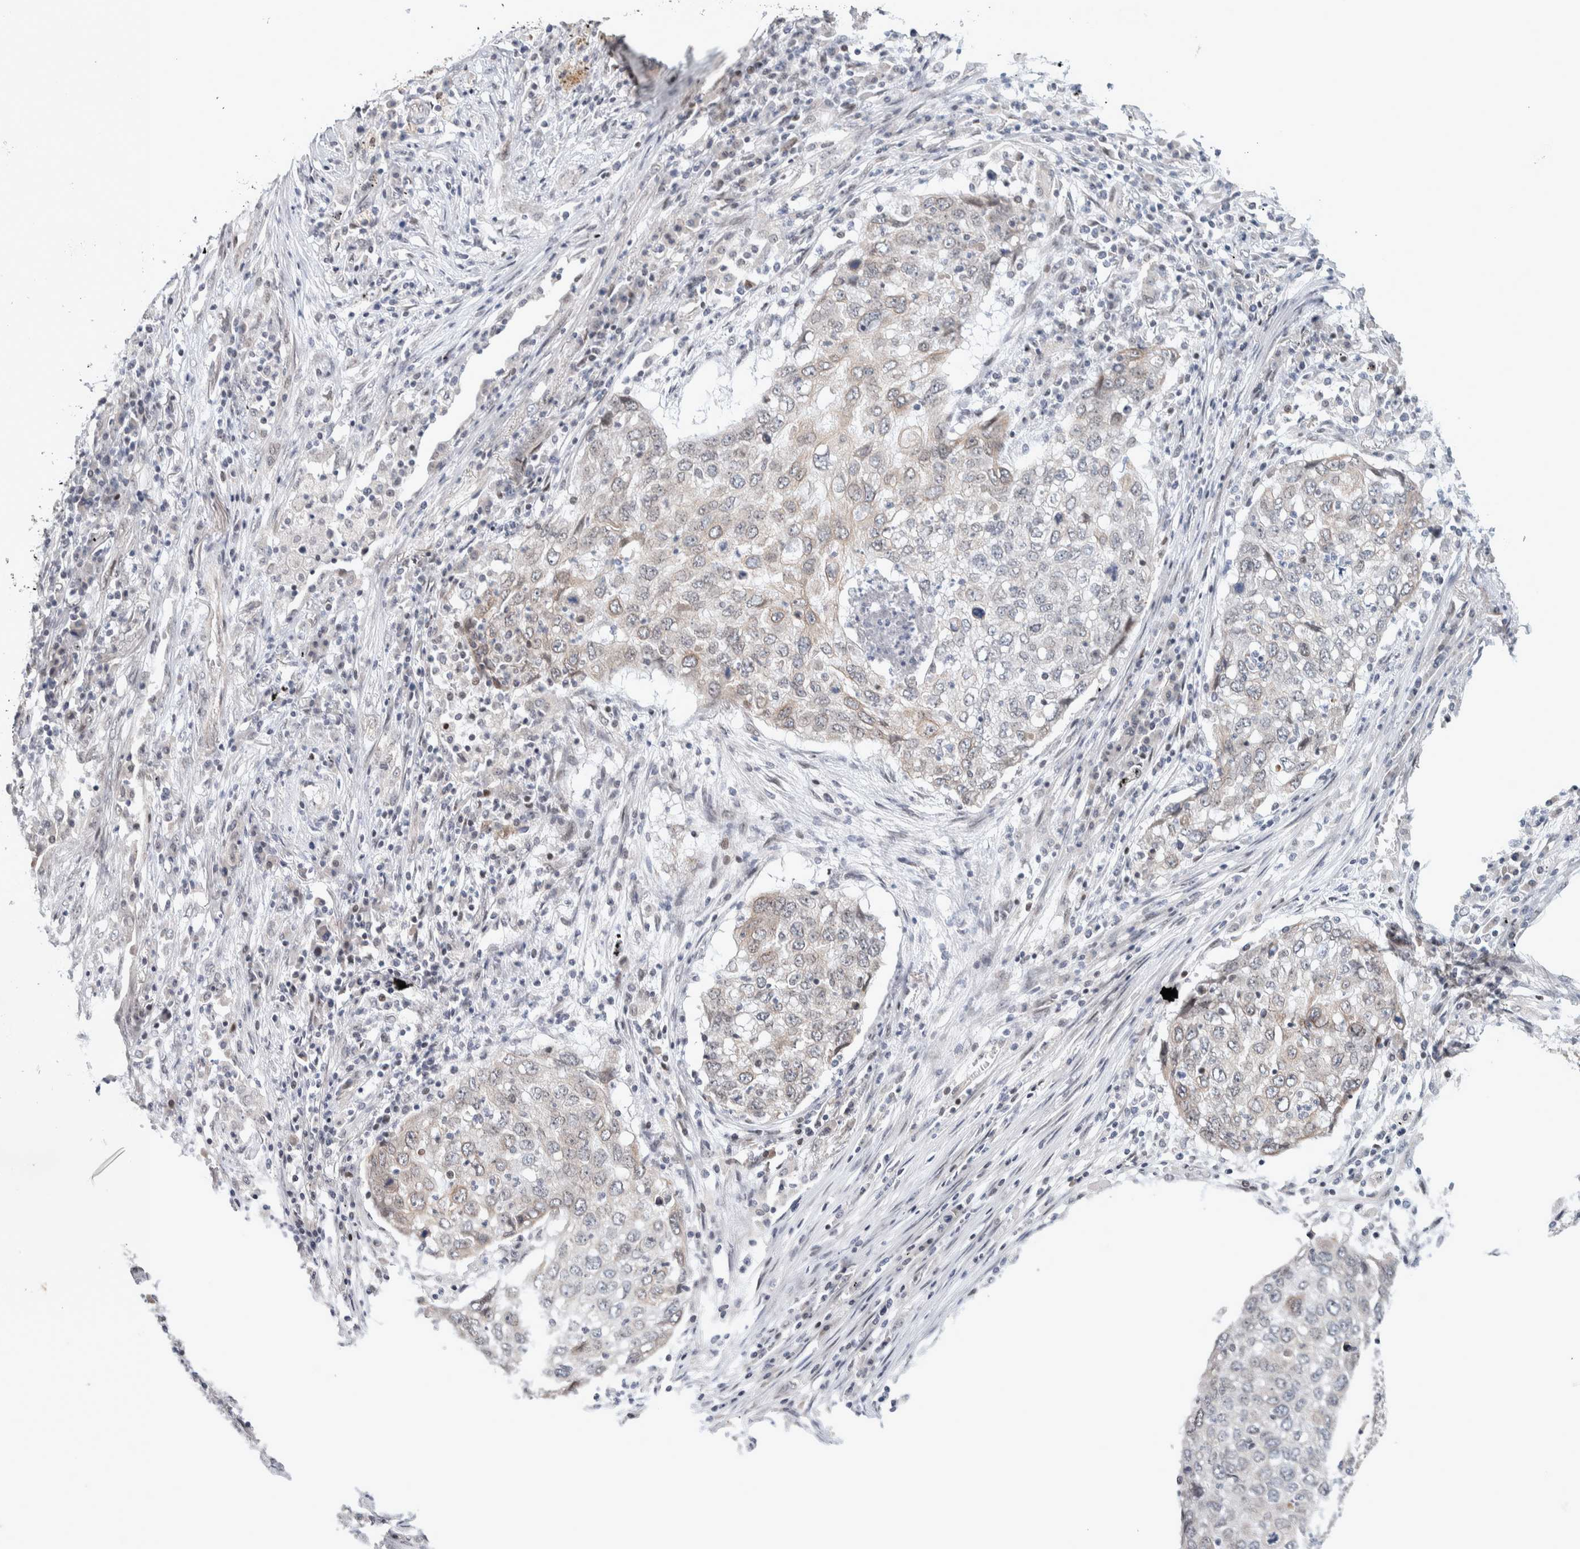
{"staining": {"intensity": "weak", "quantity": "<25%", "location": "cytoplasmic/membranous"}, "tissue": "lung cancer", "cell_type": "Tumor cells", "image_type": "cancer", "snomed": [{"axis": "morphology", "description": "Squamous cell carcinoma, NOS"}, {"axis": "topography", "description": "Lung"}], "caption": "Image shows no protein staining in tumor cells of squamous cell carcinoma (lung) tissue. (Stains: DAB immunohistochemistry (IHC) with hematoxylin counter stain, Microscopy: brightfield microscopy at high magnification).", "gene": "CRAT", "patient": {"sex": "female", "age": 63}}